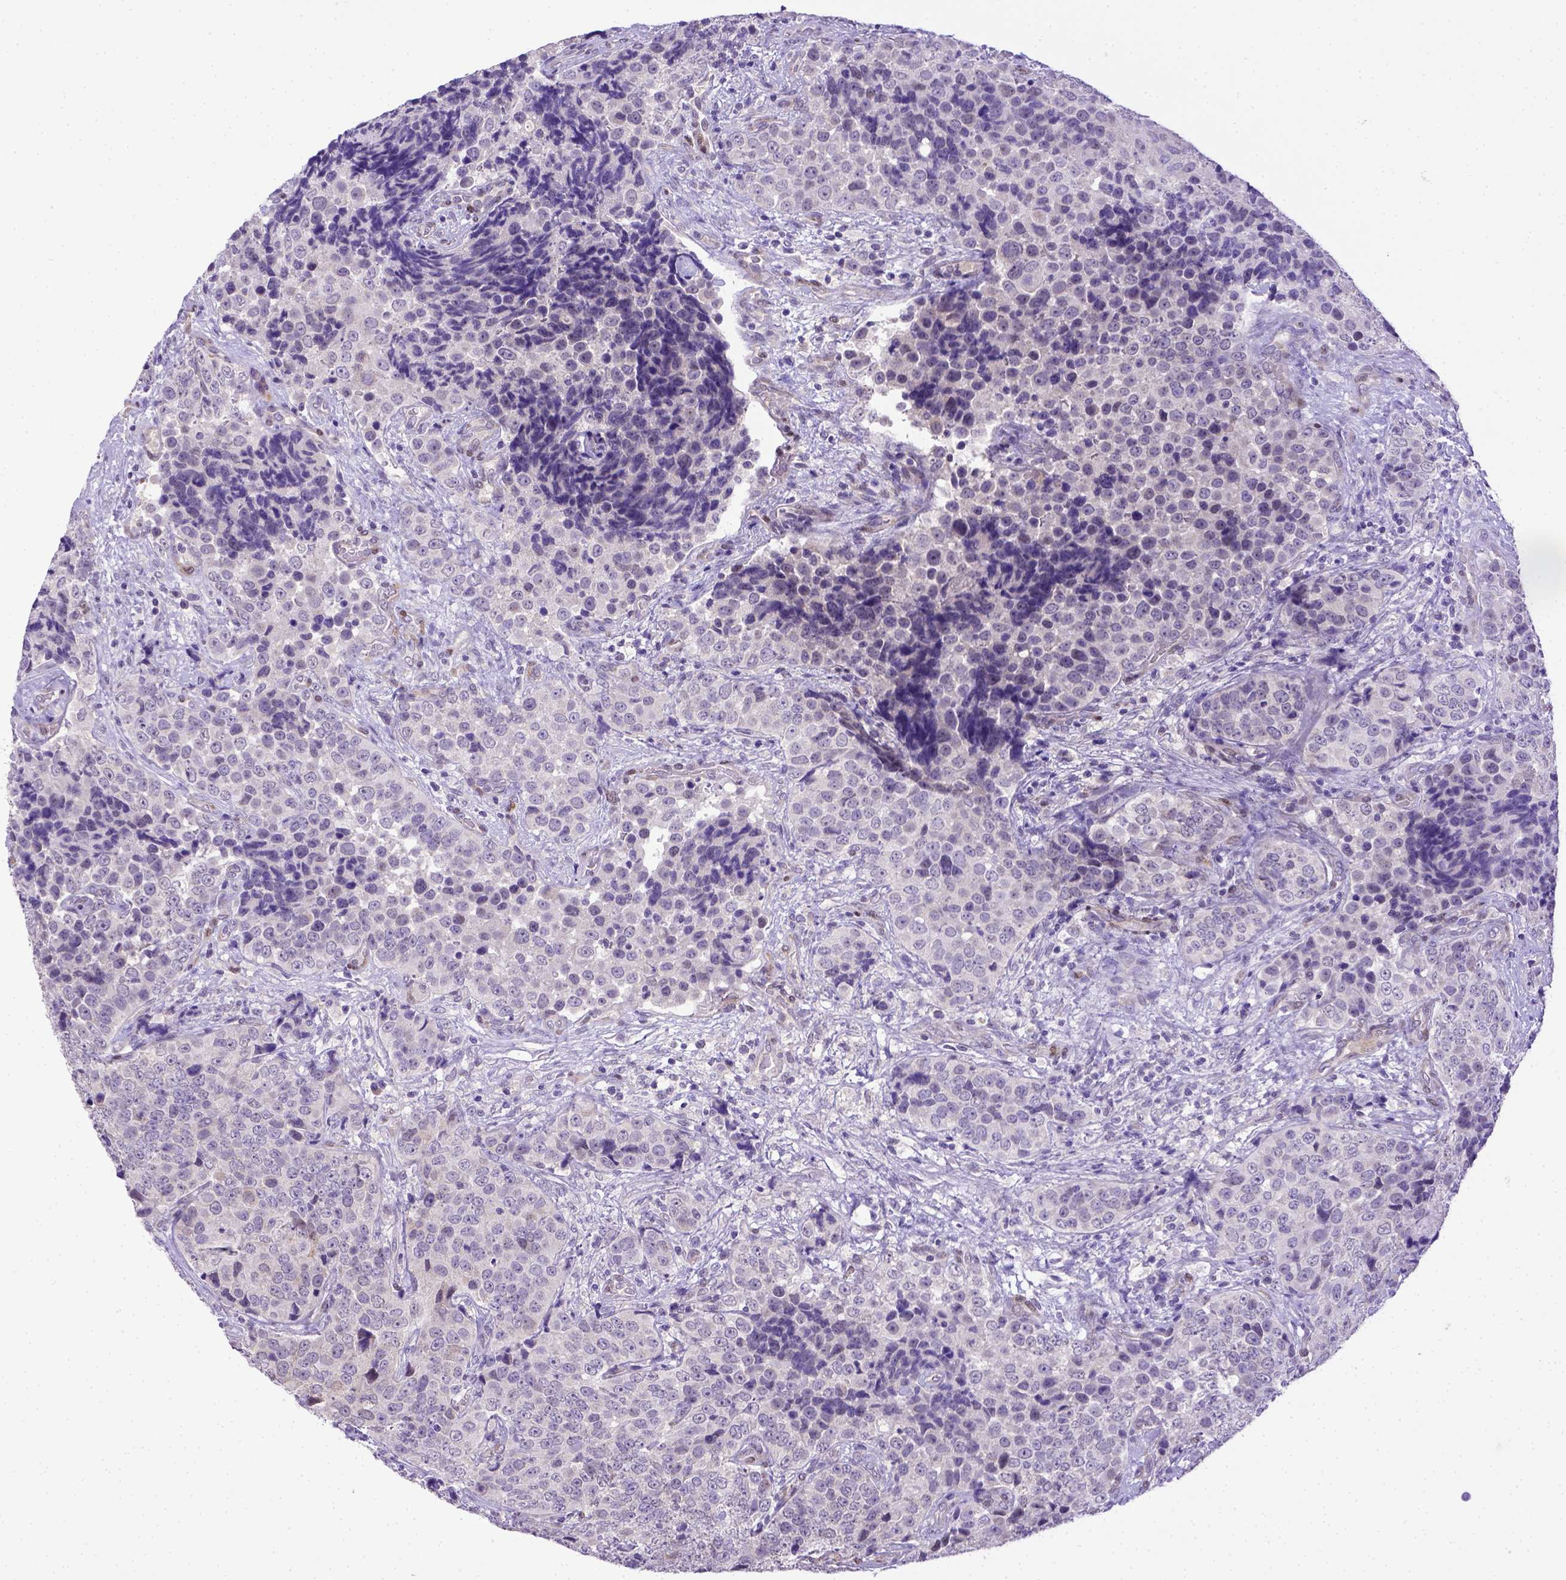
{"staining": {"intensity": "negative", "quantity": "none", "location": "none"}, "tissue": "urothelial cancer", "cell_type": "Tumor cells", "image_type": "cancer", "snomed": [{"axis": "morphology", "description": "Urothelial carcinoma, NOS"}, {"axis": "topography", "description": "Urinary bladder"}], "caption": "Micrograph shows no significant protein expression in tumor cells of urothelial cancer.", "gene": "BTN1A1", "patient": {"sex": "male", "age": 52}}